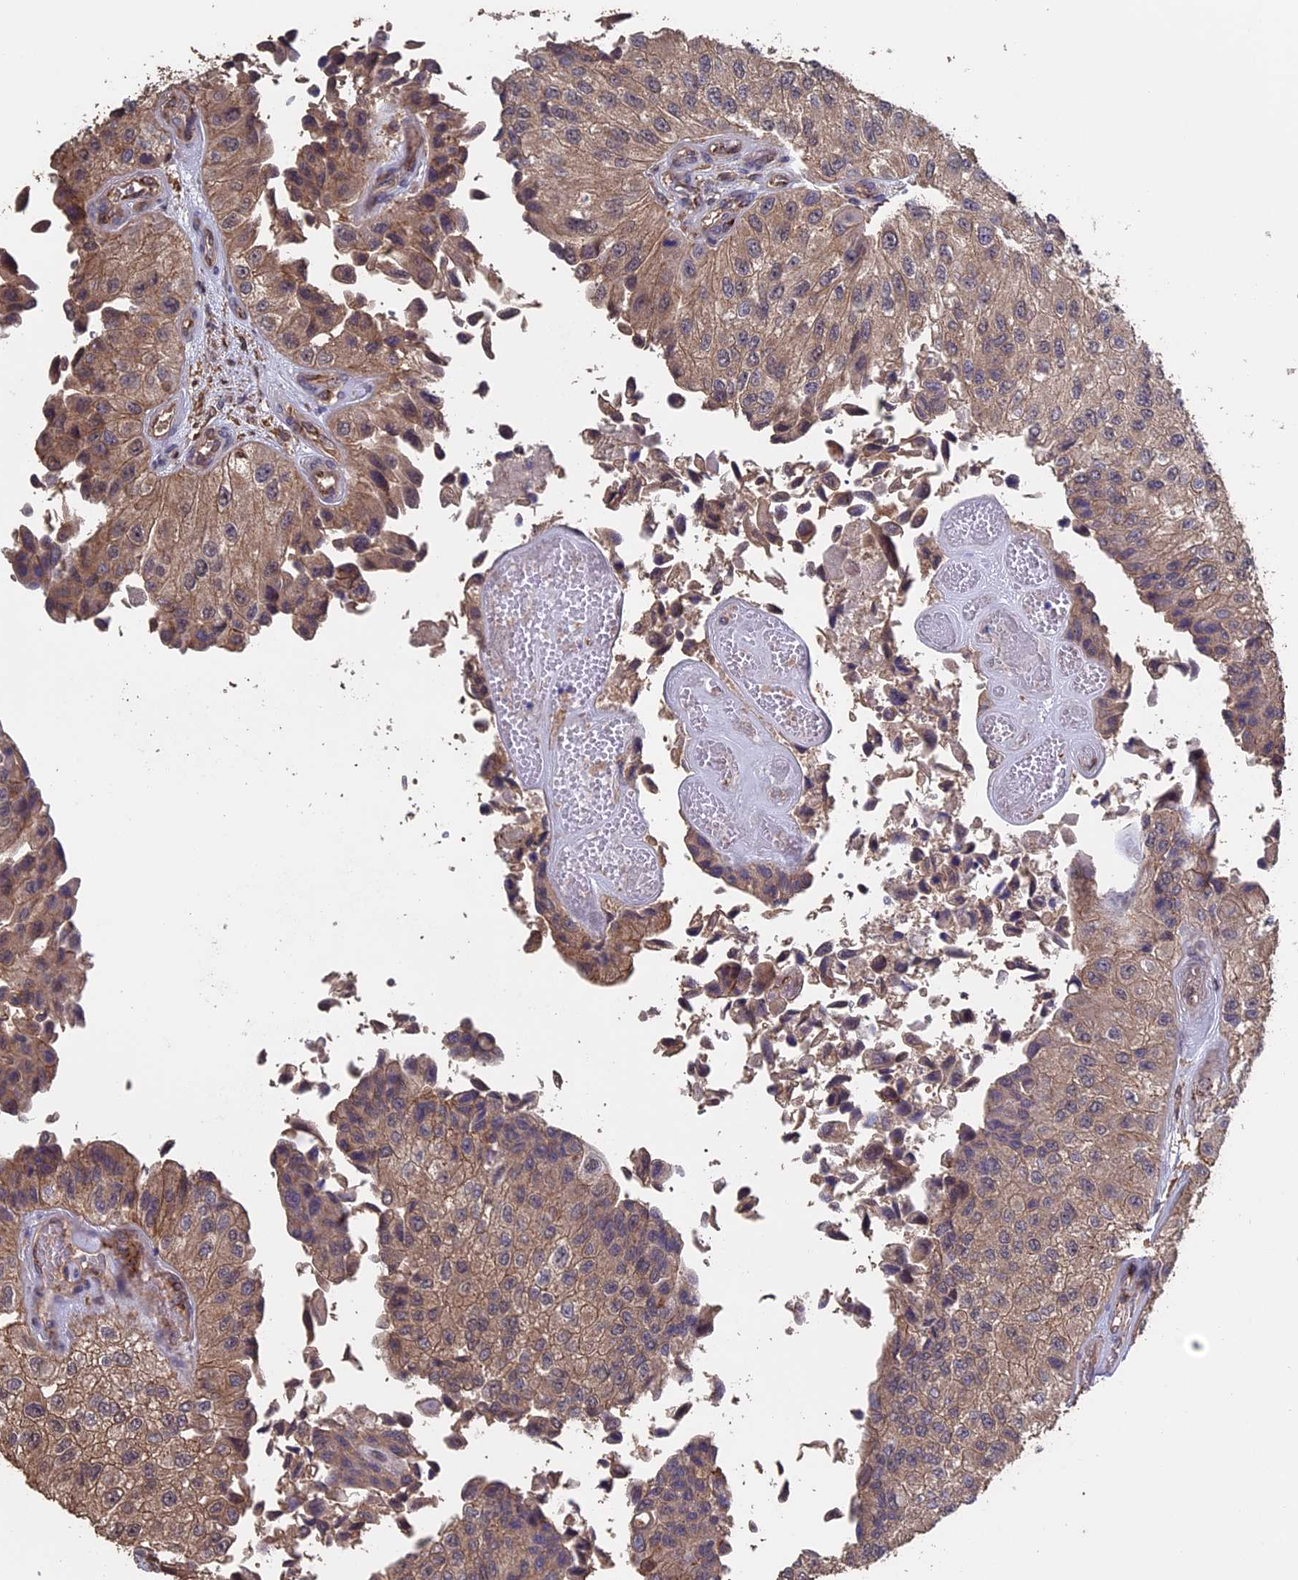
{"staining": {"intensity": "moderate", "quantity": ">75%", "location": "cytoplasmic/membranous"}, "tissue": "urothelial cancer", "cell_type": "Tumor cells", "image_type": "cancer", "snomed": [{"axis": "morphology", "description": "Urothelial carcinoma, High grade"}, {"axis": "topography", "description": "Kidney"}, {"axis": "topography", "description": "Urinary bladder"}], "caption": "Immunohistochemical staining of human urothelial cancer demonstrates medium levels of moderate cytoplasmic/membranous staining in approximately >75% of tumor cells.", "gene": "PIGQ", "patient": {"sex": "male", "age": 77}}